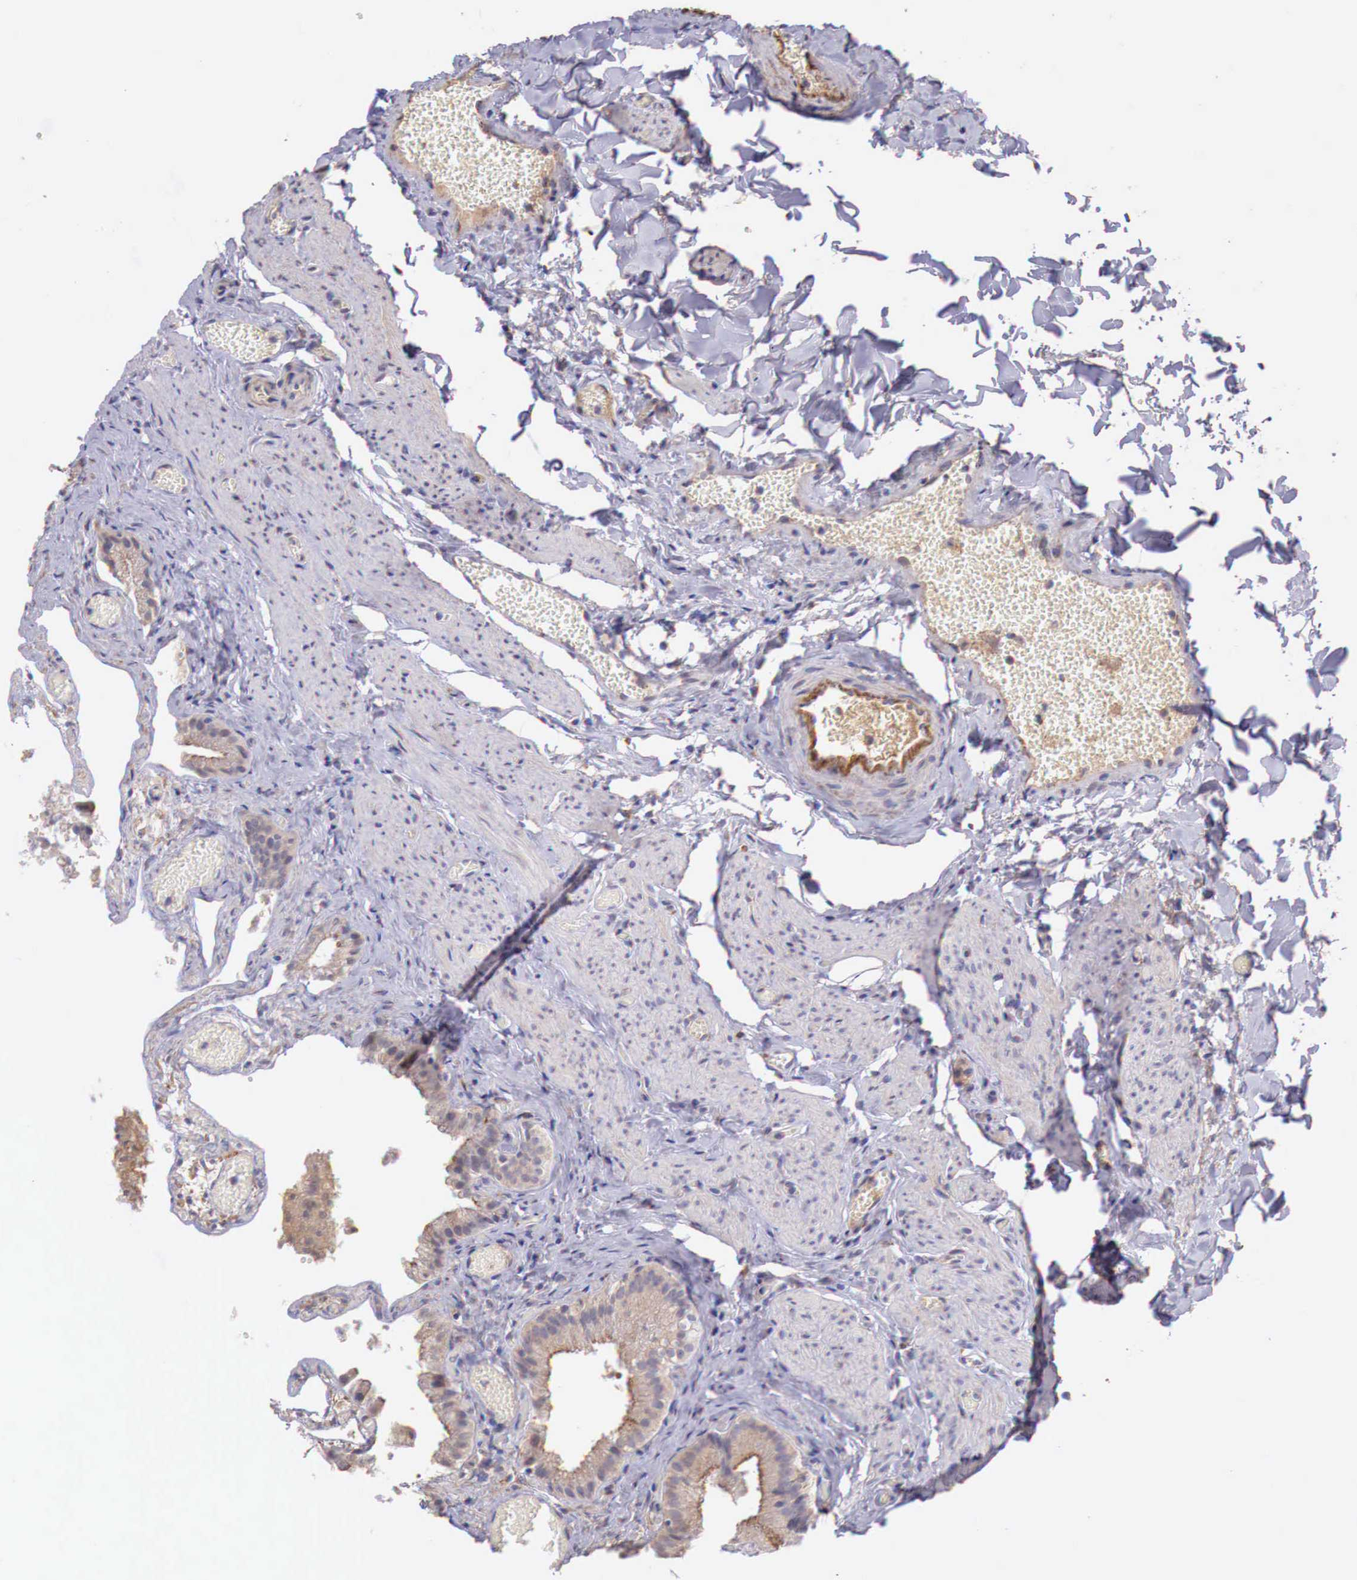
{"staining": {"intensity": "moderate", "quantity": ">75%", "location": "cytoplasmic/membranous"}, "tissue": "gallbladder", "cell_type": "Glandular cells", "image_type": "normal", "snomed": [{"axis": "morphology", "description": "Normal tissue, NOS"}, {"axis": "topography", "description": "Gallbladder"}], "caption": "Glandular cells demonstrate moderate cytoplasmic/membranous positivity in about >75% of cells in unremarkable gallbladder. (IHC, brightfield microscopy, high magnification).", "gene": "CHRDL1", "patient": {"sex": "female", "age": 44}}